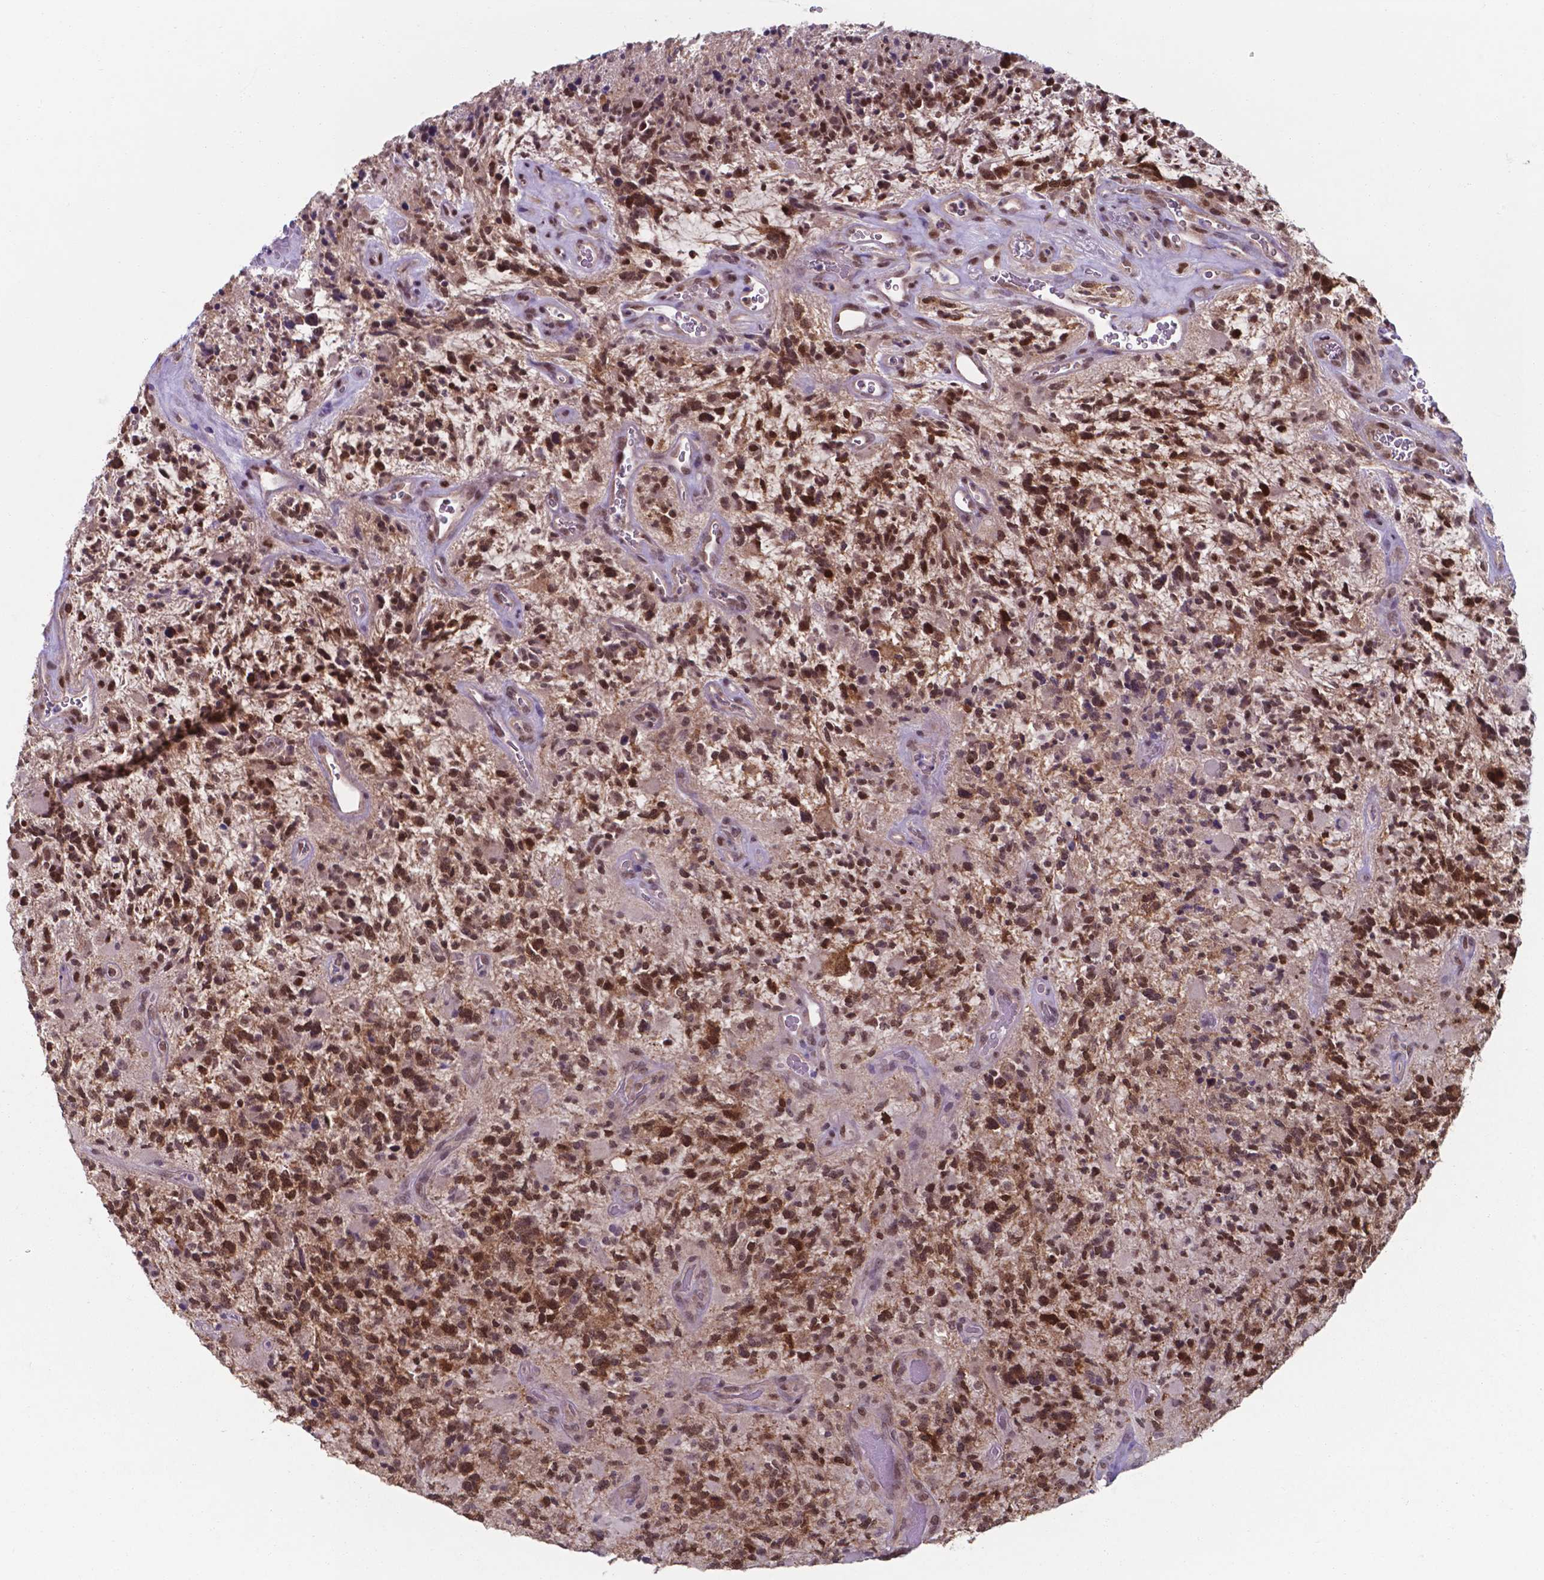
{"staining": {"intensity": "strong", "quantity": ">75%", "location": "nuclear"}, "tissue": "glioma", "cell_type": "Tumor cells", "image_type": "cancer", "snomed": [{"axis": "morphology", "description": "Glioma, malignant, High grade"}, {"axis": "topography", "description": "Brain"}], "caption": "Immunohistochemistry (IHC) image of neoplastic tissue: malignant high-grade glioma stained using immunohistochemistry shows high levels of strong protein expression localized specifically in the nuclear of tumor cells, appearing as a nuclear brown color.", "gene": "UBE2E2", "patient": {"sex": "female", "age": 71}}